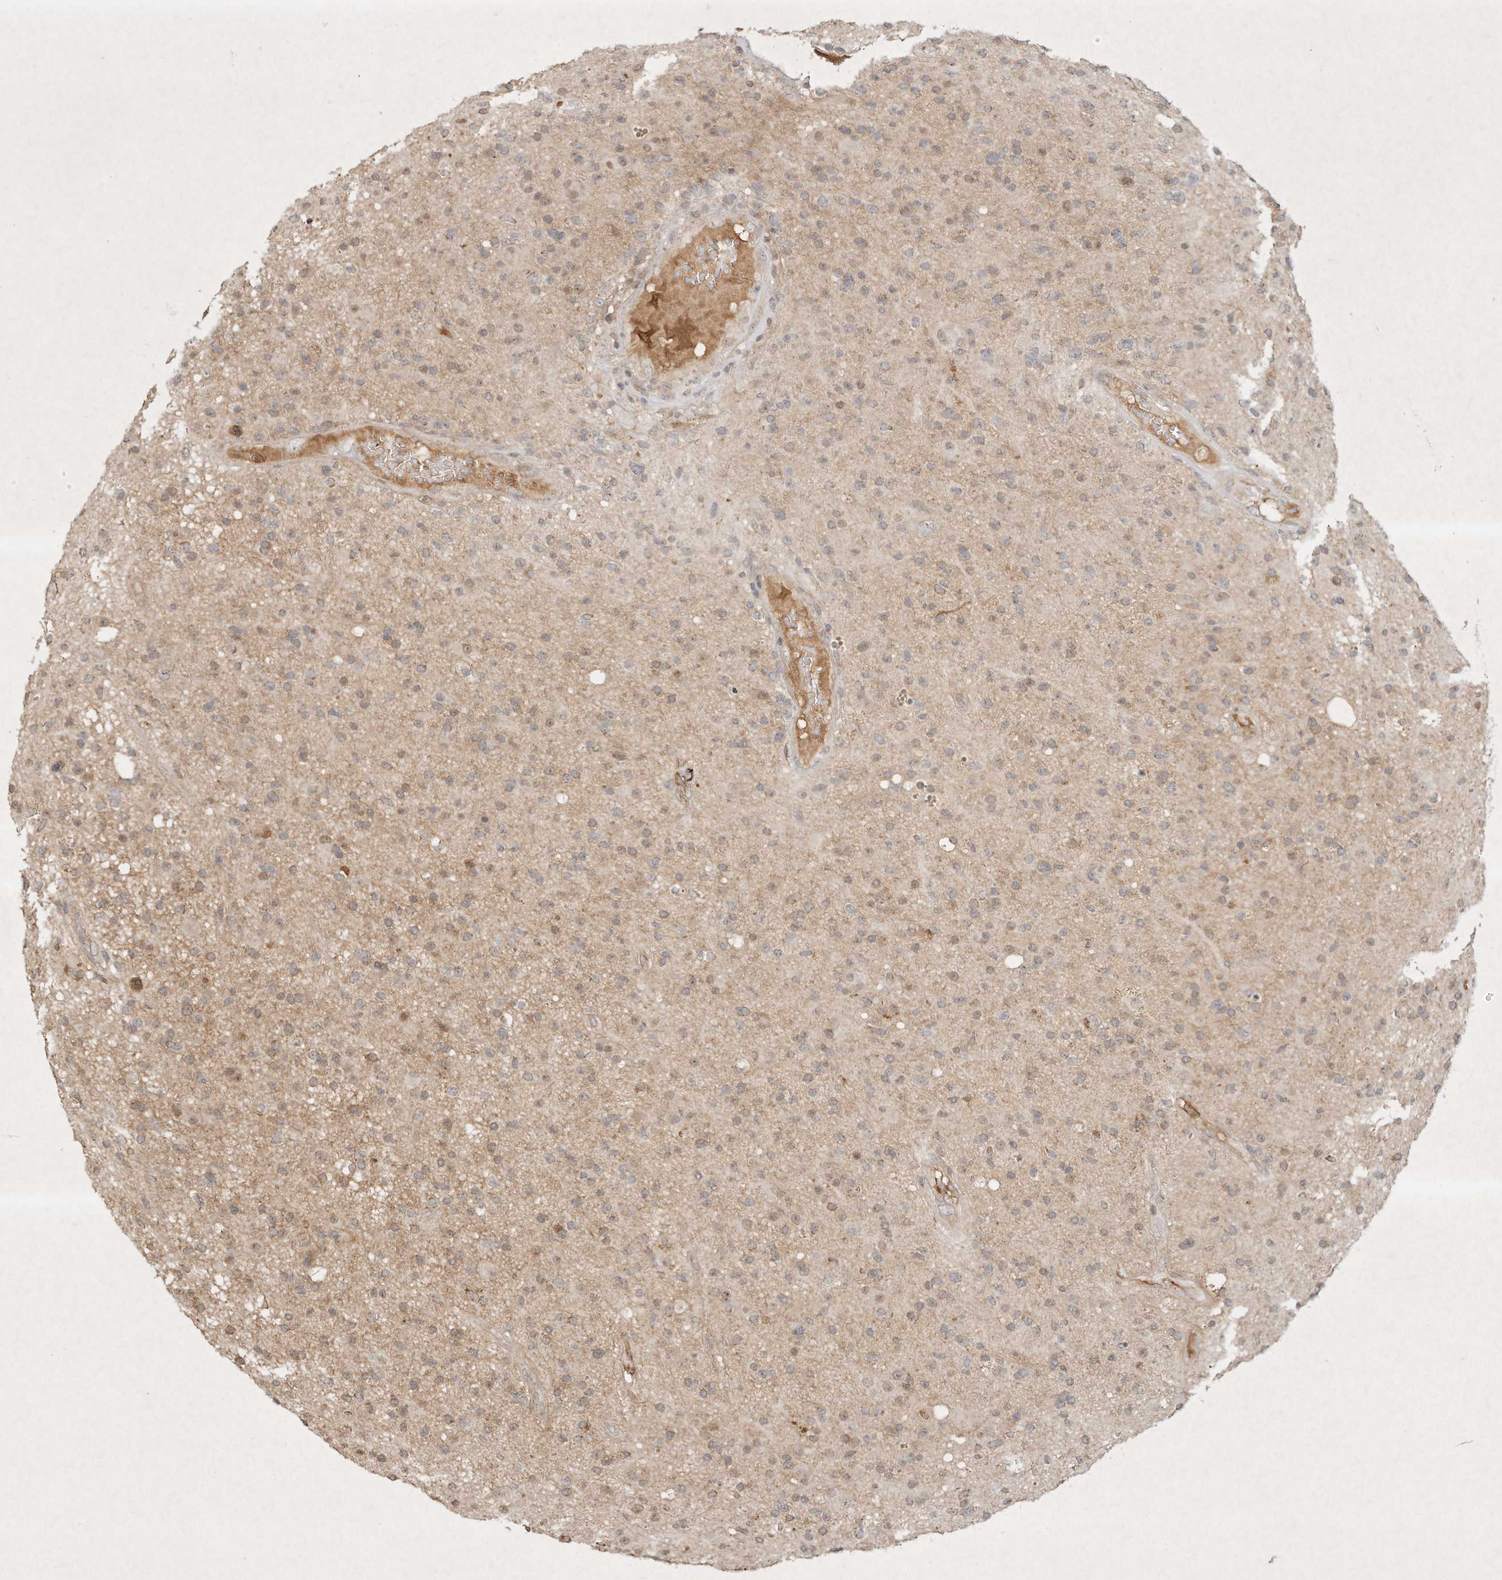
{"staining": {"intensity": "weak", "quantity": ">75%", "location": "cytoplasmic/membranous"}, "tissue": "glioma", "cell_type": "Tumor cells", "image_type": "cancer", "snomed": [{"axis": "morphology", "description": "Glioma, malignant, High grade"}, {"axis": "topography", "description": "Brain"}], "caption": "Immunohistochemical staining of glioma demonstrates low levels of weak cytoplasmic/membranous expression in approximately >75% of tumor cells. (Stains: DAB (3,3'-diaminobenzidine) in brown, nuclei in blue, Microscopy: brightfield microscopy at high magnification).", "gene": "BTRC", "patient": {"sex": "male", "age": 33}}